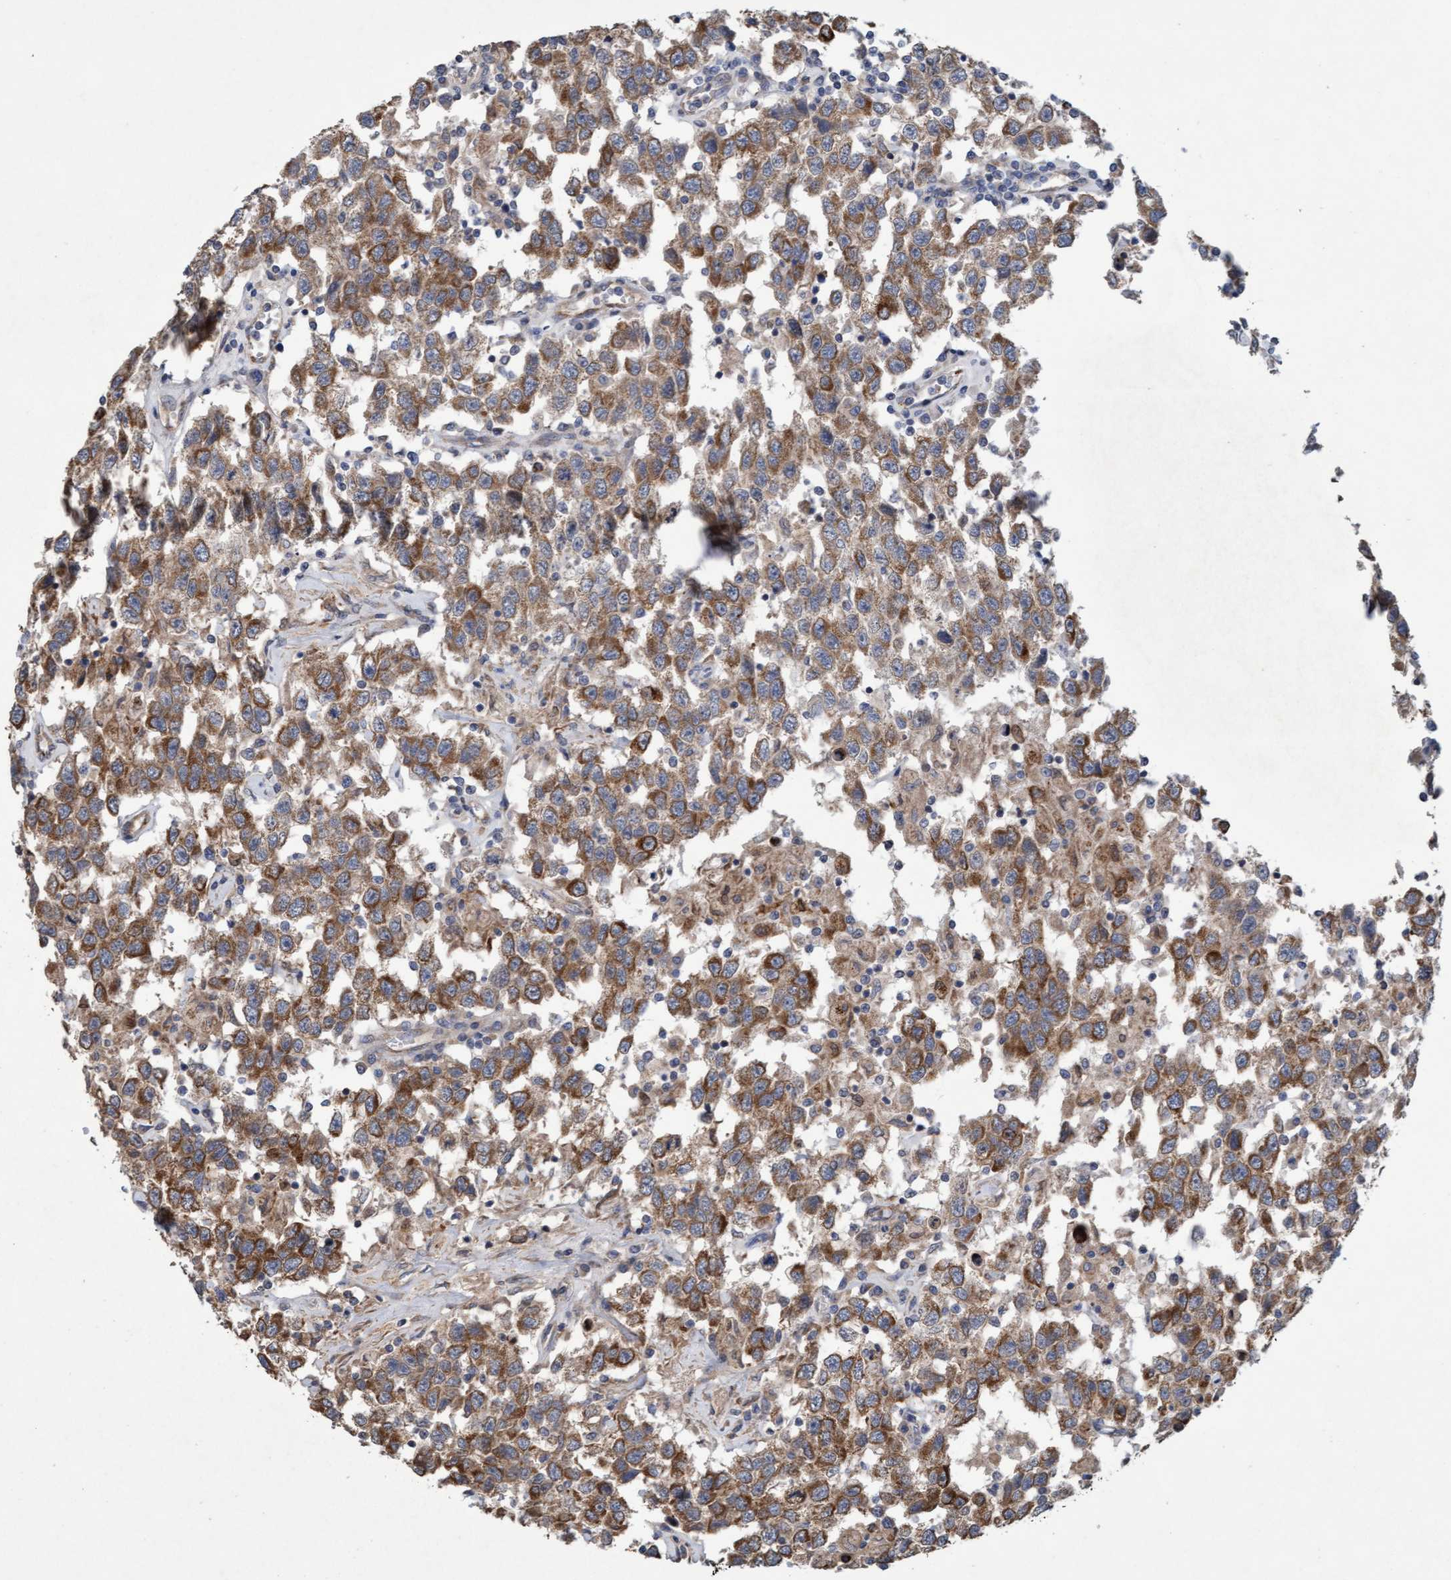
{"staining": {"intensity": "moderate", "quantity": ">75%", "location": "cytoplasmic/membranous"}, "tissue": "testis cancer", "cell_type": "Tumor cells", "image_type": "cancer", "snomed": [{"axis": "morphology", "description": "Seminoma, NOS"}, {"axis": "topography", "description": "Testis"}], "caption": "Immunohistochemical staining of testis cancer (seminoma) reveals moderate cytoplasmic/membranous protein expression in approximately >75% of tumor cells.", "gene": "DDHD2", "patient": {"sex": "male", "age": 41}}